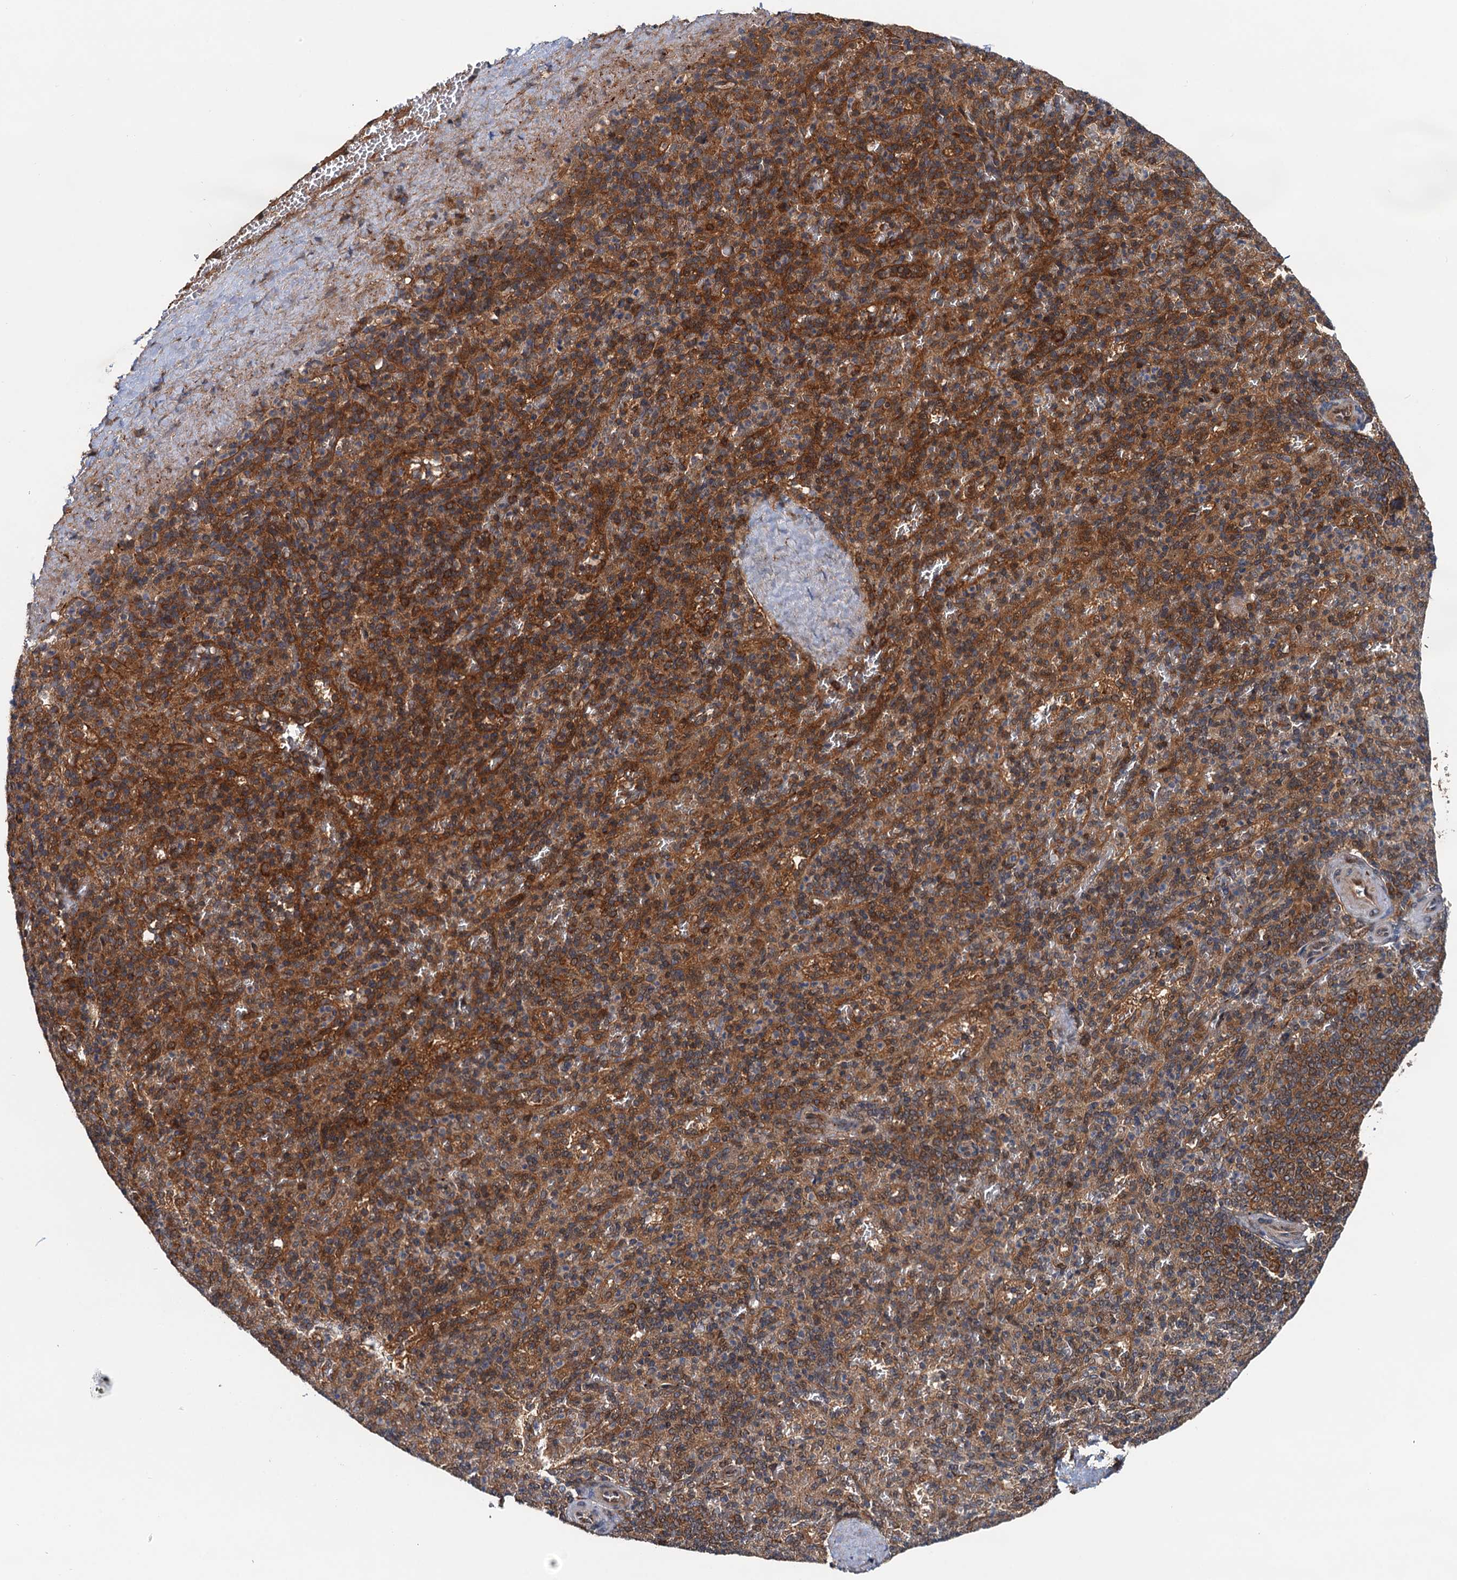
{"staining": {"intensity": "moderate", "quantity": "25%-75%", "location": "cytoplasmic/membranous"}, "tissue": "spleen", "cell_type": "Cells in red pulp", "image_type": "normal", "snomed": [{"axis": "morphology", "description": "Normal tissue, NOS"}, {"axis": "topography", "description": "Spleen"}], "caption": "Protein staining of normal spleen reveals moderate cytoplasmic/membranous staining in about 25%-75% of cells in red pulp.", "gene": "AAGAB", "patient": {"sex": "male", "age": 82}}